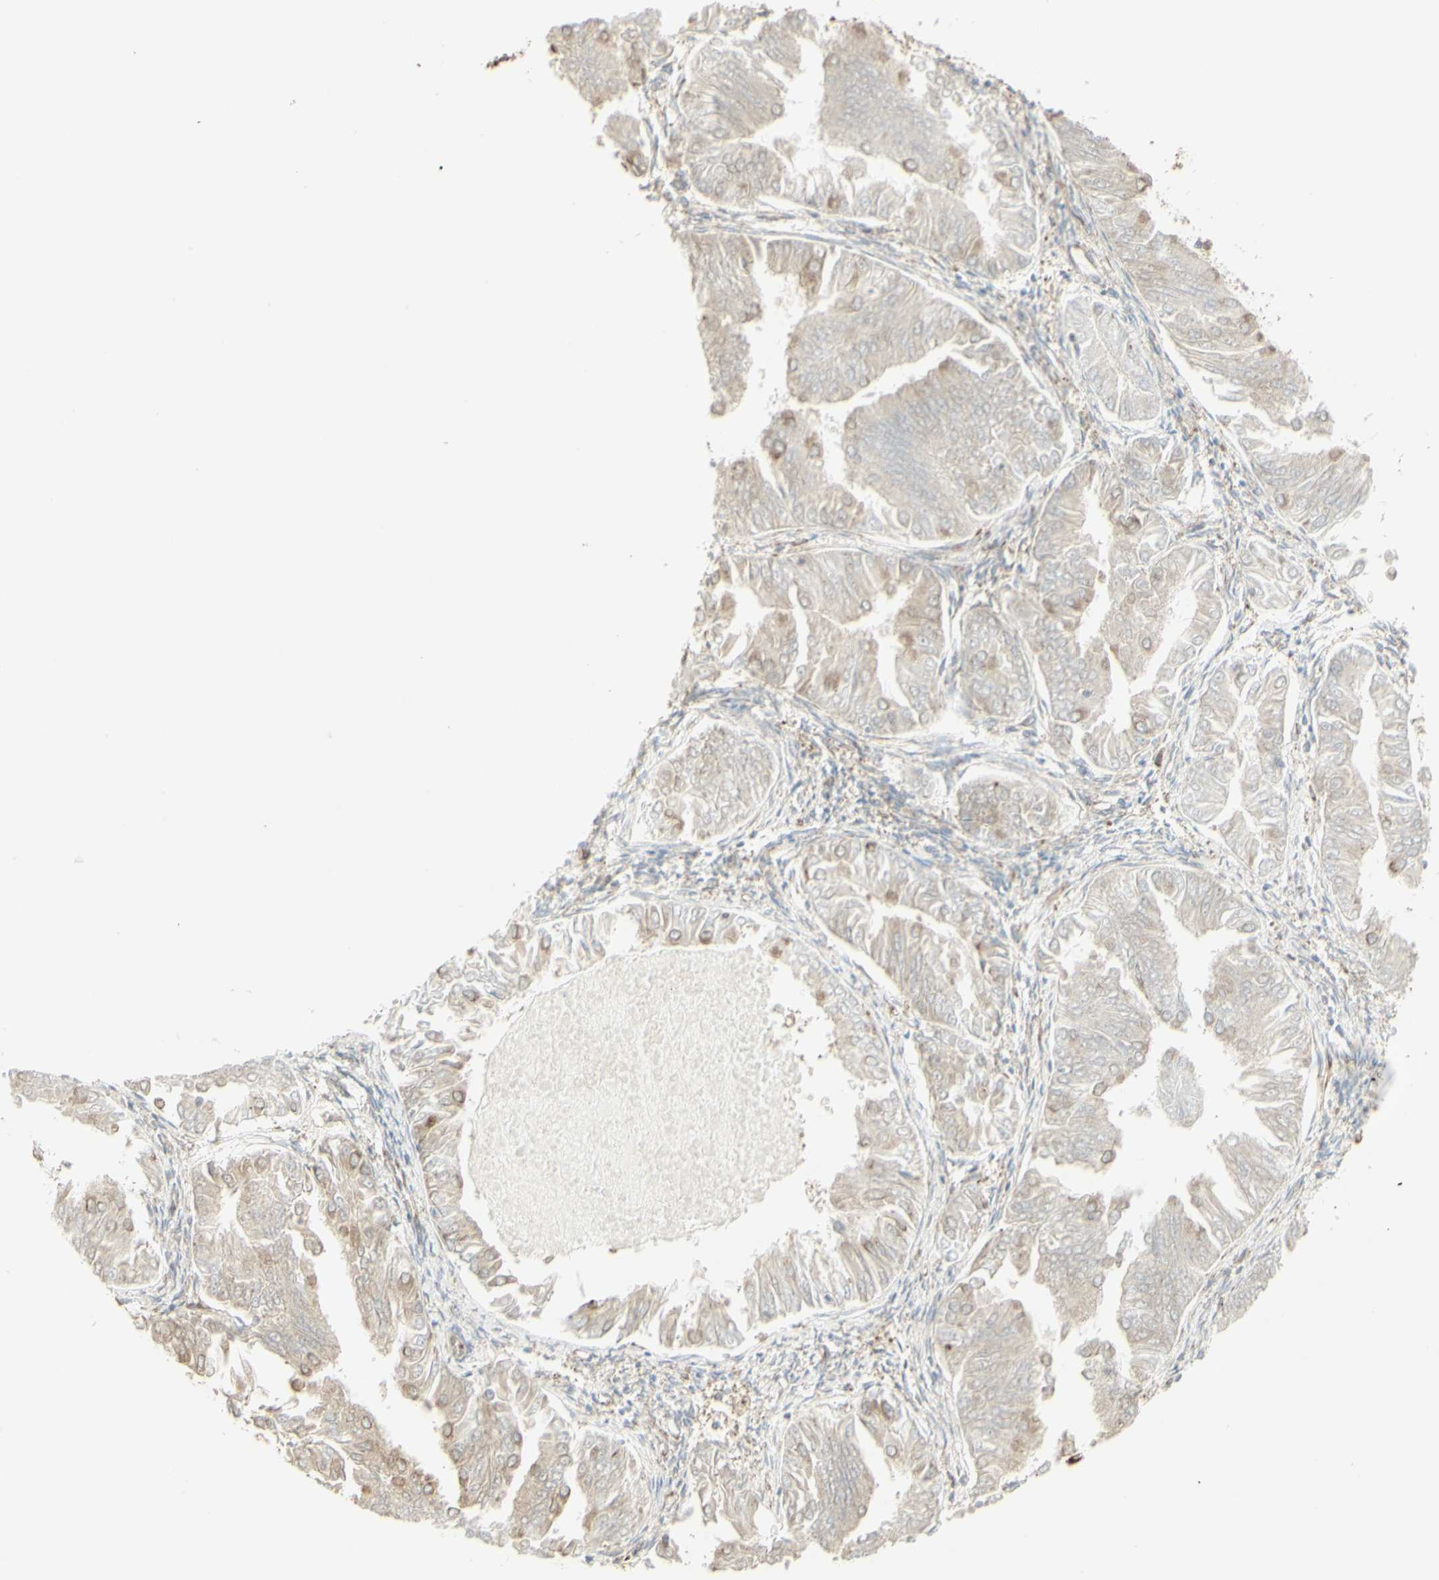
{"staining": {"intensity": "negative", "quantity": "none", "location": "none"}, "tissue": "endometrial cancer", "cell_type": "Tumor cells", "image_type": "cancer", "snomed": [{"axis": "morphology", "description": "Adenocarcinoma, NOS"}, {"axis": "topography", "description": "Endometrium"}], "caption": "DAB immunohistochemical staining of human adenocarcinoma (endometrial) demonstrates no significant staining in tumor cells.", "gene": "EEF1B2", "patient": {"sex": "female", "age": 53}}